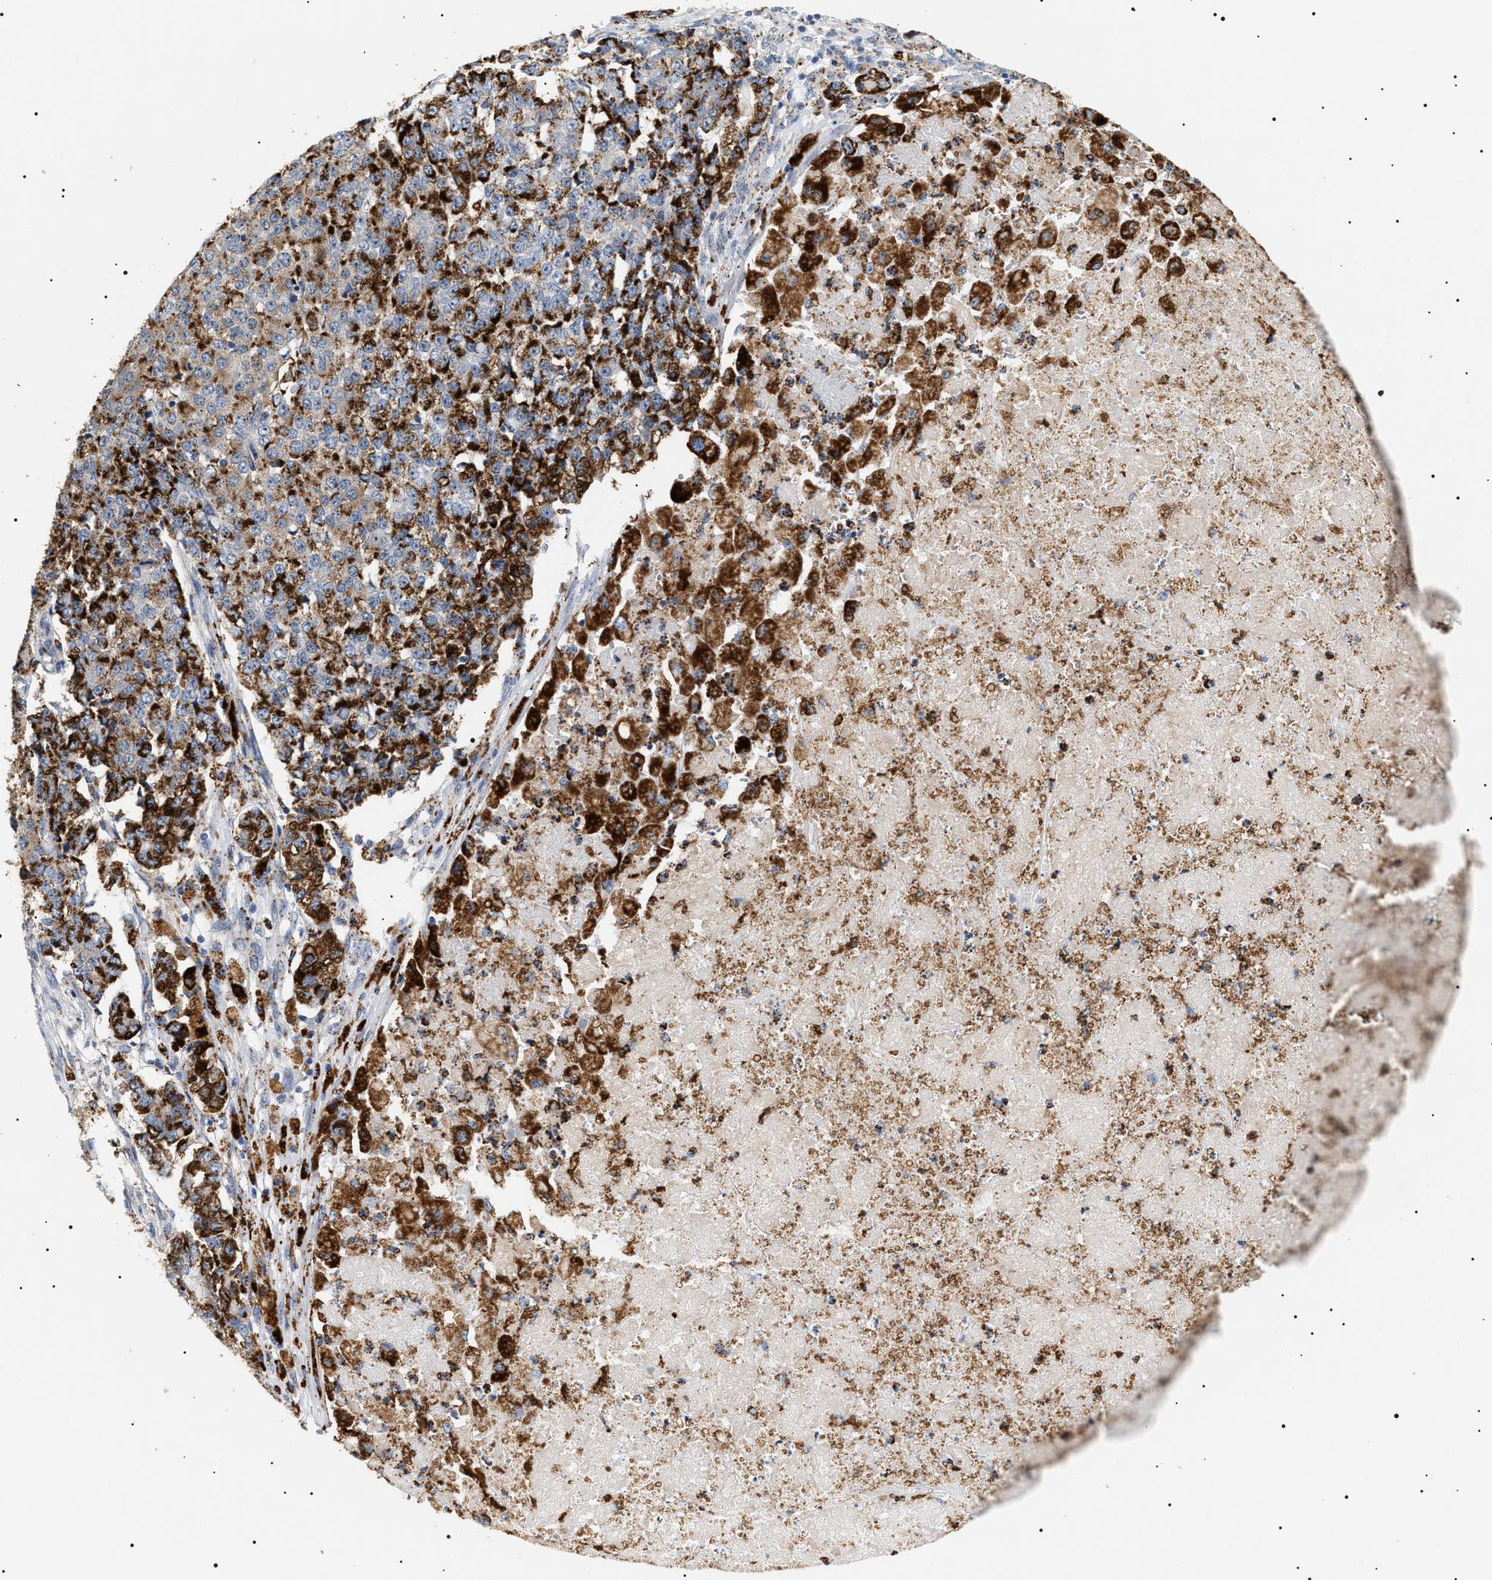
{"staining": {"intensity": "strong", "quantity": ">75%", "location": "cytoplasmic/membranous"}, "tissue": "pancreatic cancer", "cell_type": "Tumor cells", "image_type": "cancer", "snomed": [{"axis": "morphology", "description": "Adenocarcinoma, NOS"}, {"axis": "topography", "description": "Pancreas"}], "caption": "This histopathology image exhibits IHC staining of human pancreatic adenocarcinoma, with high strong cytoplasmic/membranous positivity in about >75% of tumor cells.", "gene": "HSD17B11", "patient": {"sex": "male", "age": 50}}